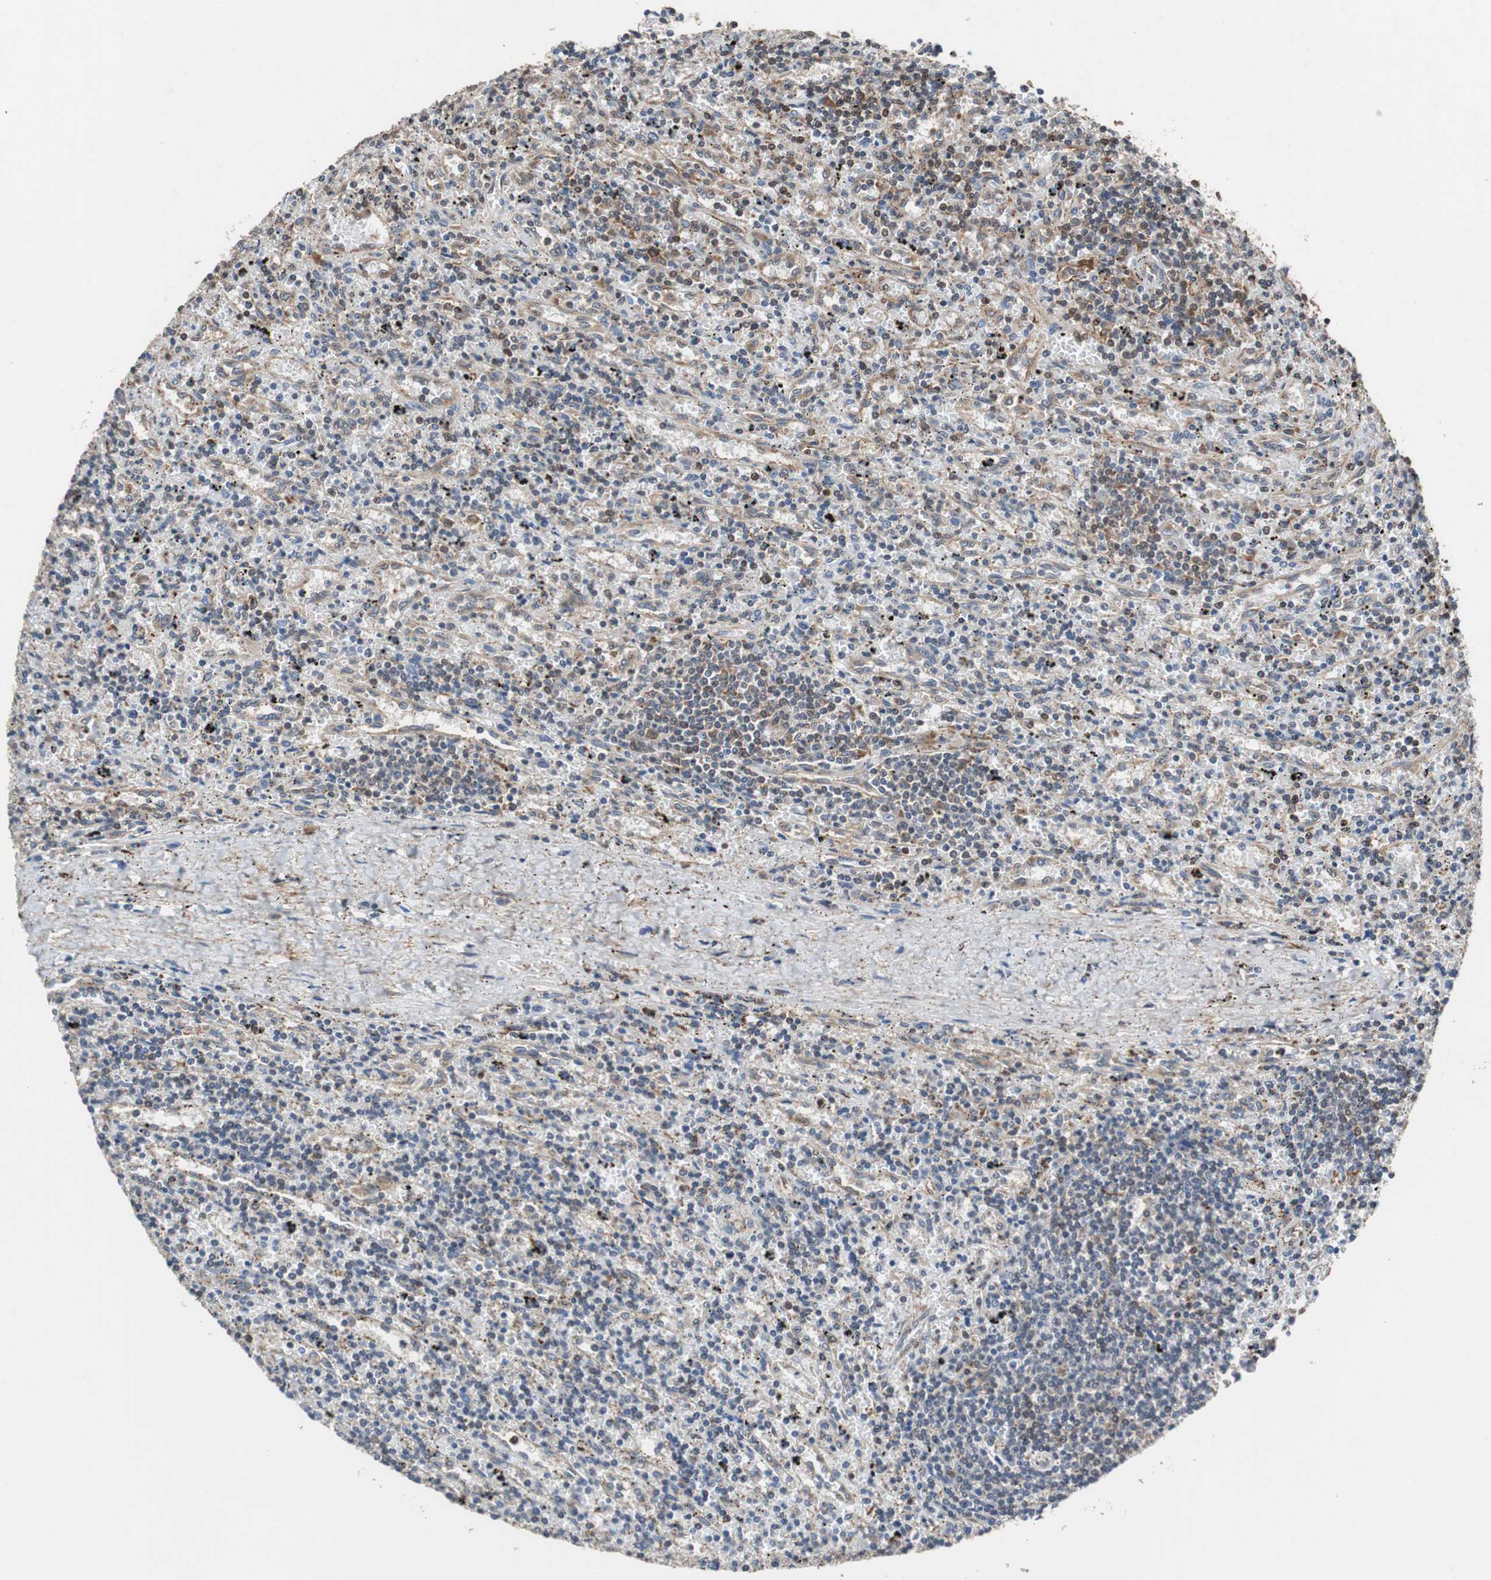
{"staining": {"intensity": "moderate", "quantity": "<25%", "location": "cytoplasmic/membranous,nuclear"}, "tissue": "lymphoma", "cell_type": "Tumor cells", "image_type": "cancer", "snomed": [{"axis": "morphology", "description": "Malignant lymphoma, non-Hodgkin's type, Low grade"}, {"axis": "topography", "description": "Spleen"}], "caption": "Immunohistochemical staining of human lymphoma reveals moderate cytoplasmic/membranous and nuclear protein expression in about <25% of tumor cells.", "gene": "USP10", "patient": {"sex": "male", "age": 76}}